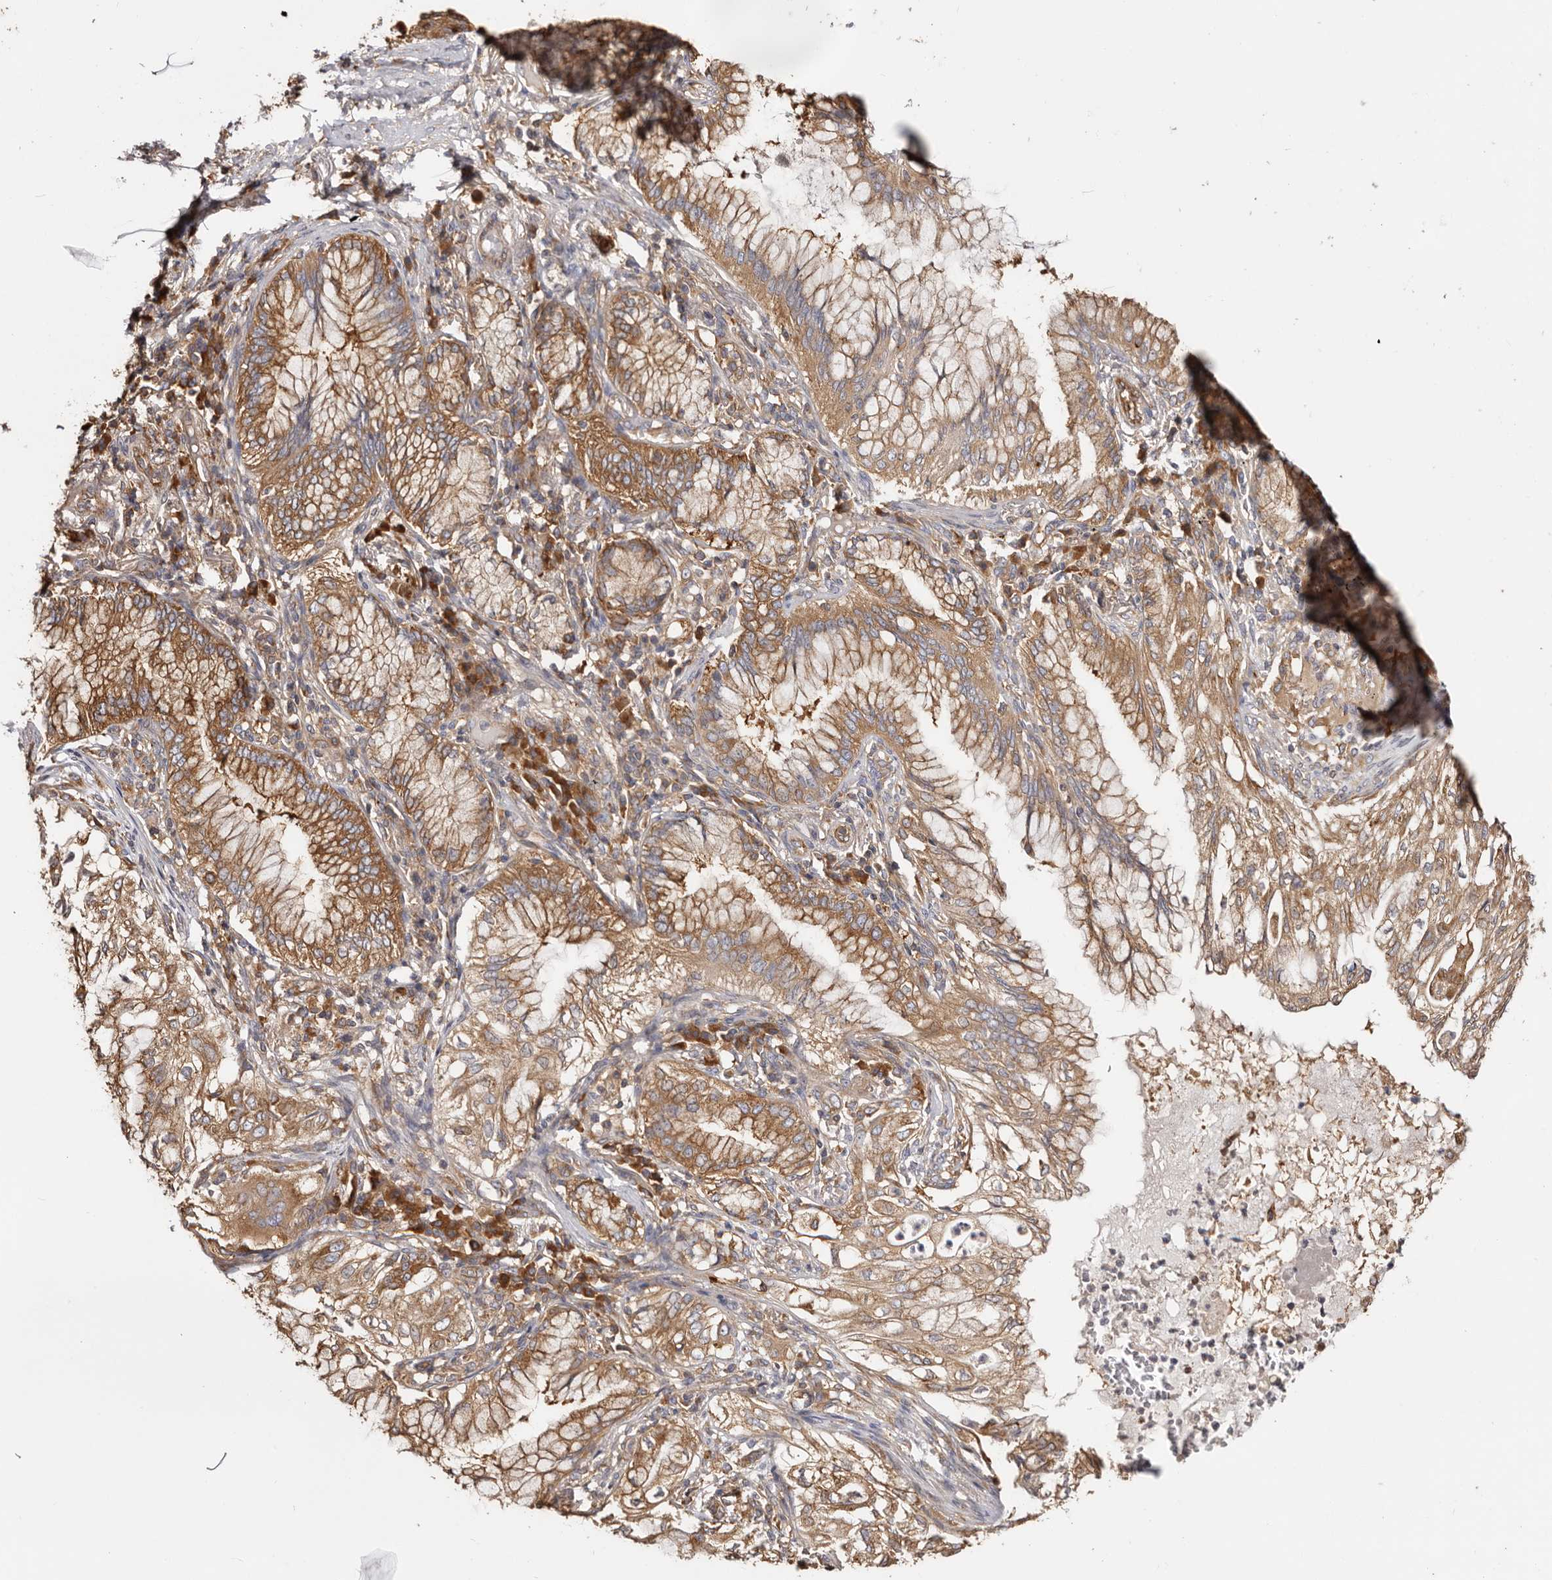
{"staining": {"intensity": "moderate", "quantity": ">75%", "location": "cytoplasmic/membranous"}, "tissue": "lung cancer", "cell_type": "Tumor cells", "image_type": "cancer", "snomed": [{"axis": "morphology", "description": "Adenocarcinoma, NOS"}, {"axis": "topography", "description": "Lung"}], "caption": "A micrograph showing moderate cytoplasmic/membranous positivity in approximately >75% of tumor cells in lung adenocarcinoma, as visualized by brown immunohistochemical staining.", "gene": "EPRS1", "patient": {"sex": "female", "age": 70}}